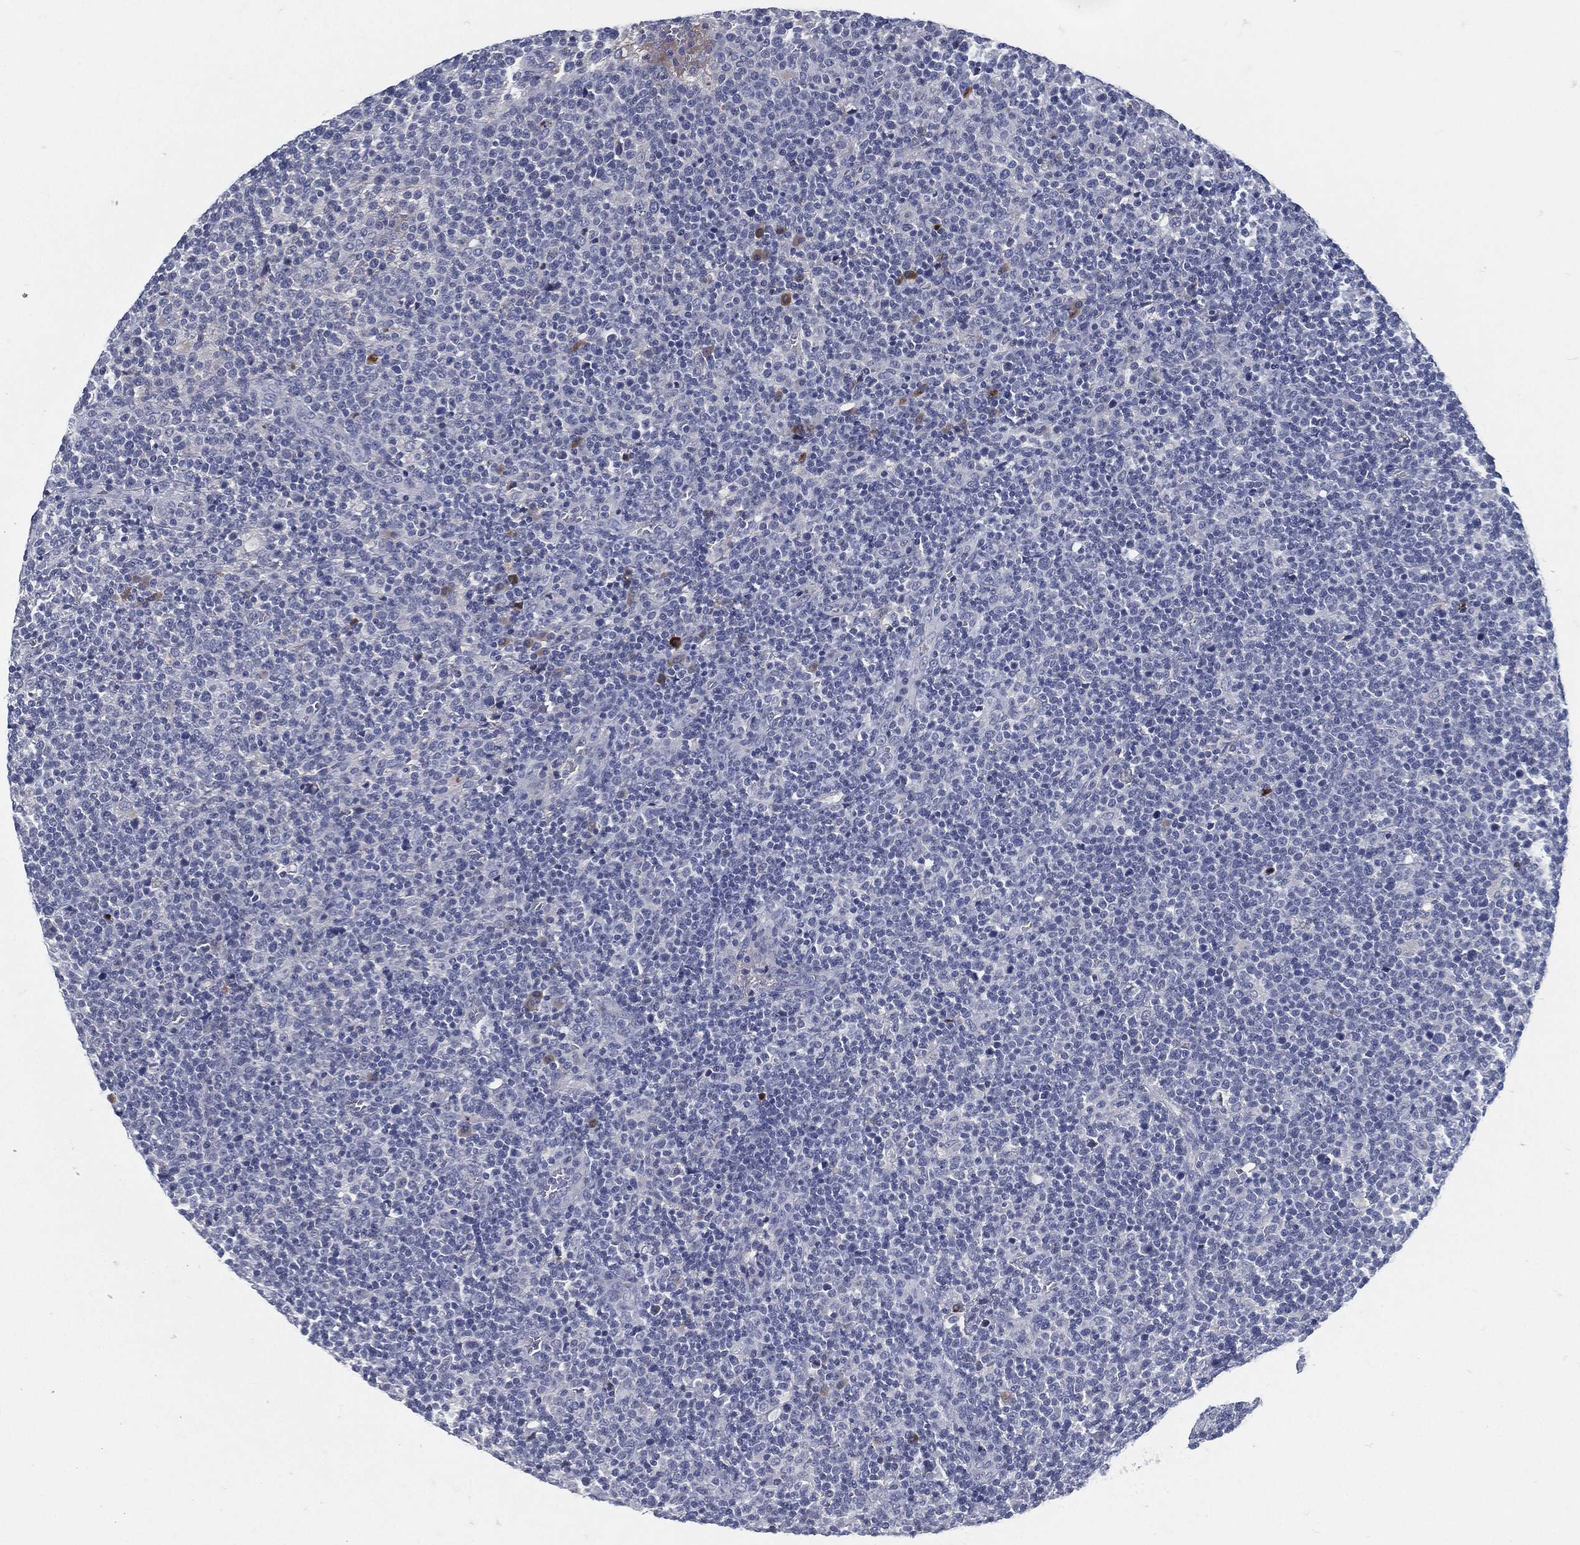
{"staining": {"intensity": "negative", "quantity": "none", "location": "none"}, "tissue": "lymphoma", "cell_type": "Tumor cells", "image_type": "cancer", "snomed": [{"axis": "morphology", "description": "Malignant lymphoma, non-Hodgkin's type, High grade"}, {"axis": "topography", "description": "Lymph node"}], "caption": "This is an immunohistochemistry micrograph of lymphoma. There is no positivity in tumor cells.", "gene": "MST1", "patient": {"sex": "male", "age": 61}}